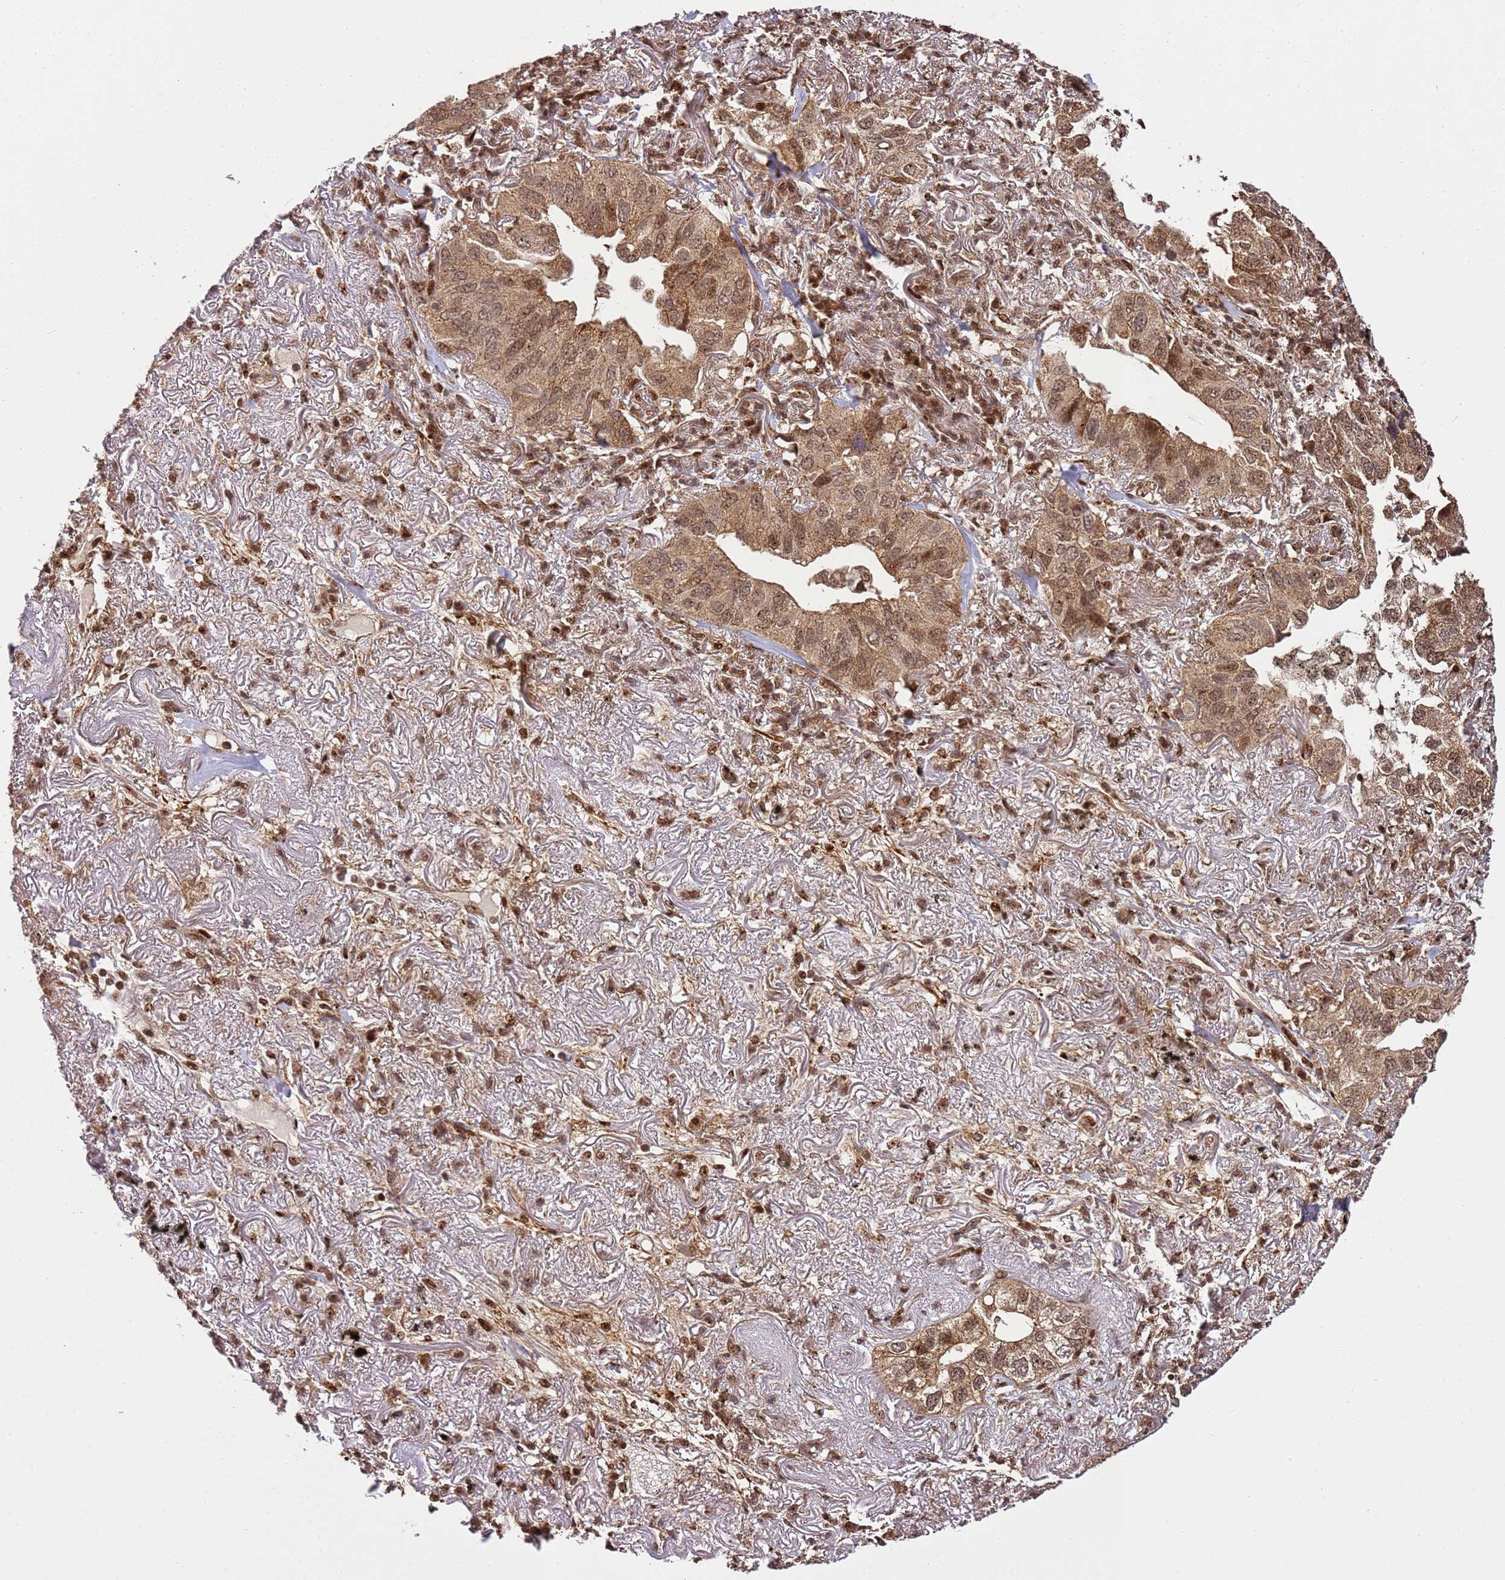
{"staining": {"intensity": "moderate", "quantity": ">75%", "location": "cytoplasmic/membranous,nuclear"}, "tissue": "lung cancer", "cell_type": "Tumor cells", "image_type": "cancer", "snomed": [{"axis": "morphology", "description": "Adenocarcinoma, NOS"}, {"axis": "topography", "description": "Lung"}], "caption": "High-magnification brightfield microscopy of lung cancer stained with DAB (3,3'-diaminobenzidine) (brown) and counterstained with hematoxylin (blue). tumor cells exhibit moderate cytoplasmic/membranous and nuclear positivity is appreciated in approximately>75% of cells. (DAB IHC with brightfield microscopy, high magnification).", "gene": "PEX14", "patient": {"sex": "male", "age": 65}}